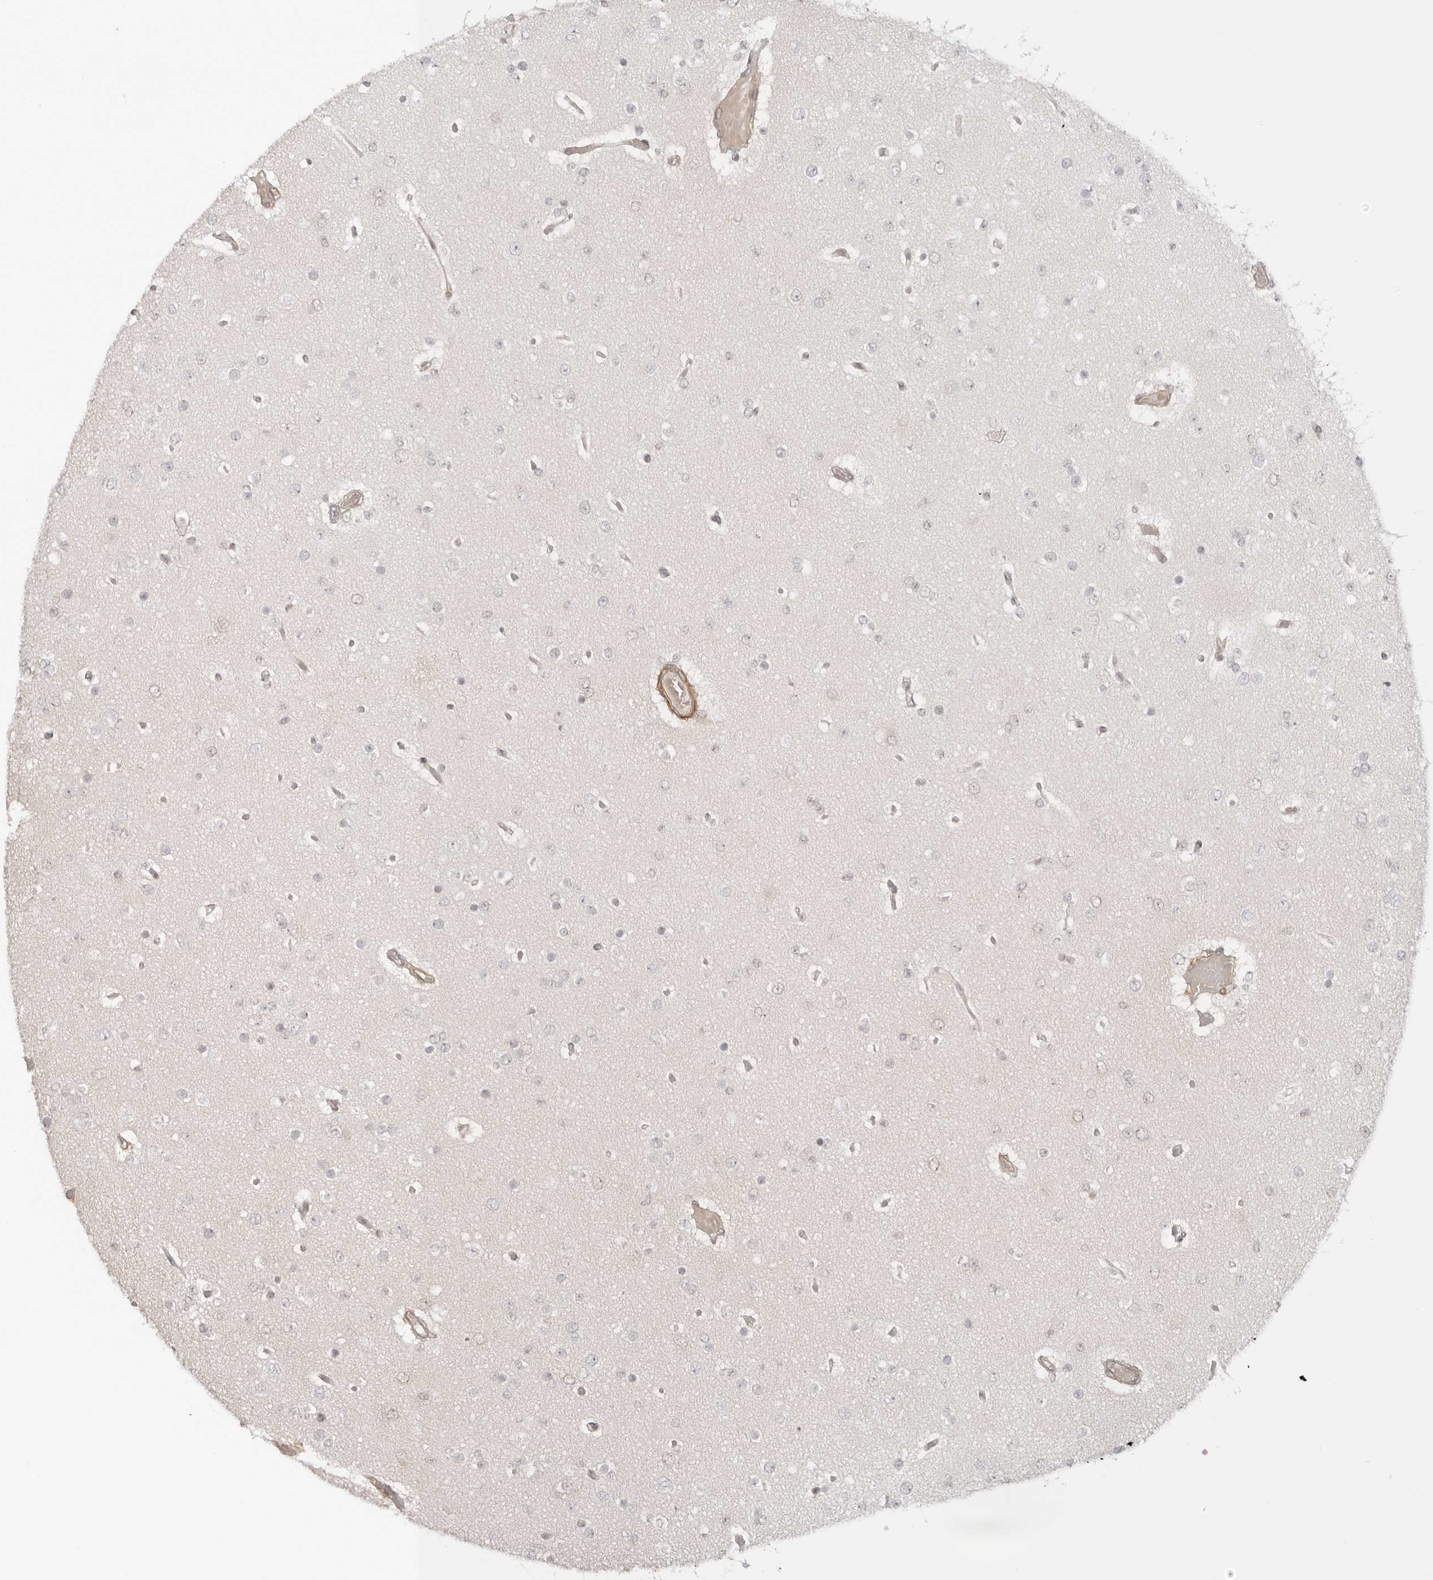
{"staining": {"intensity": "negative", "quantity": "none", "location": "none"}, "tissue": "glioma", "cell_type": "Tumor cells", "image_type": "cancer", "snomed": [{"axis": "morphology", "description": "Glioma, malignant, Low grade"}, {"axis": "topography", "description": "Brain"}], "caption": "Tumor cells are negative for protein expression in human glioma.", "gene": "RNF146", "patient": {"sex": "female", "age": 22}}